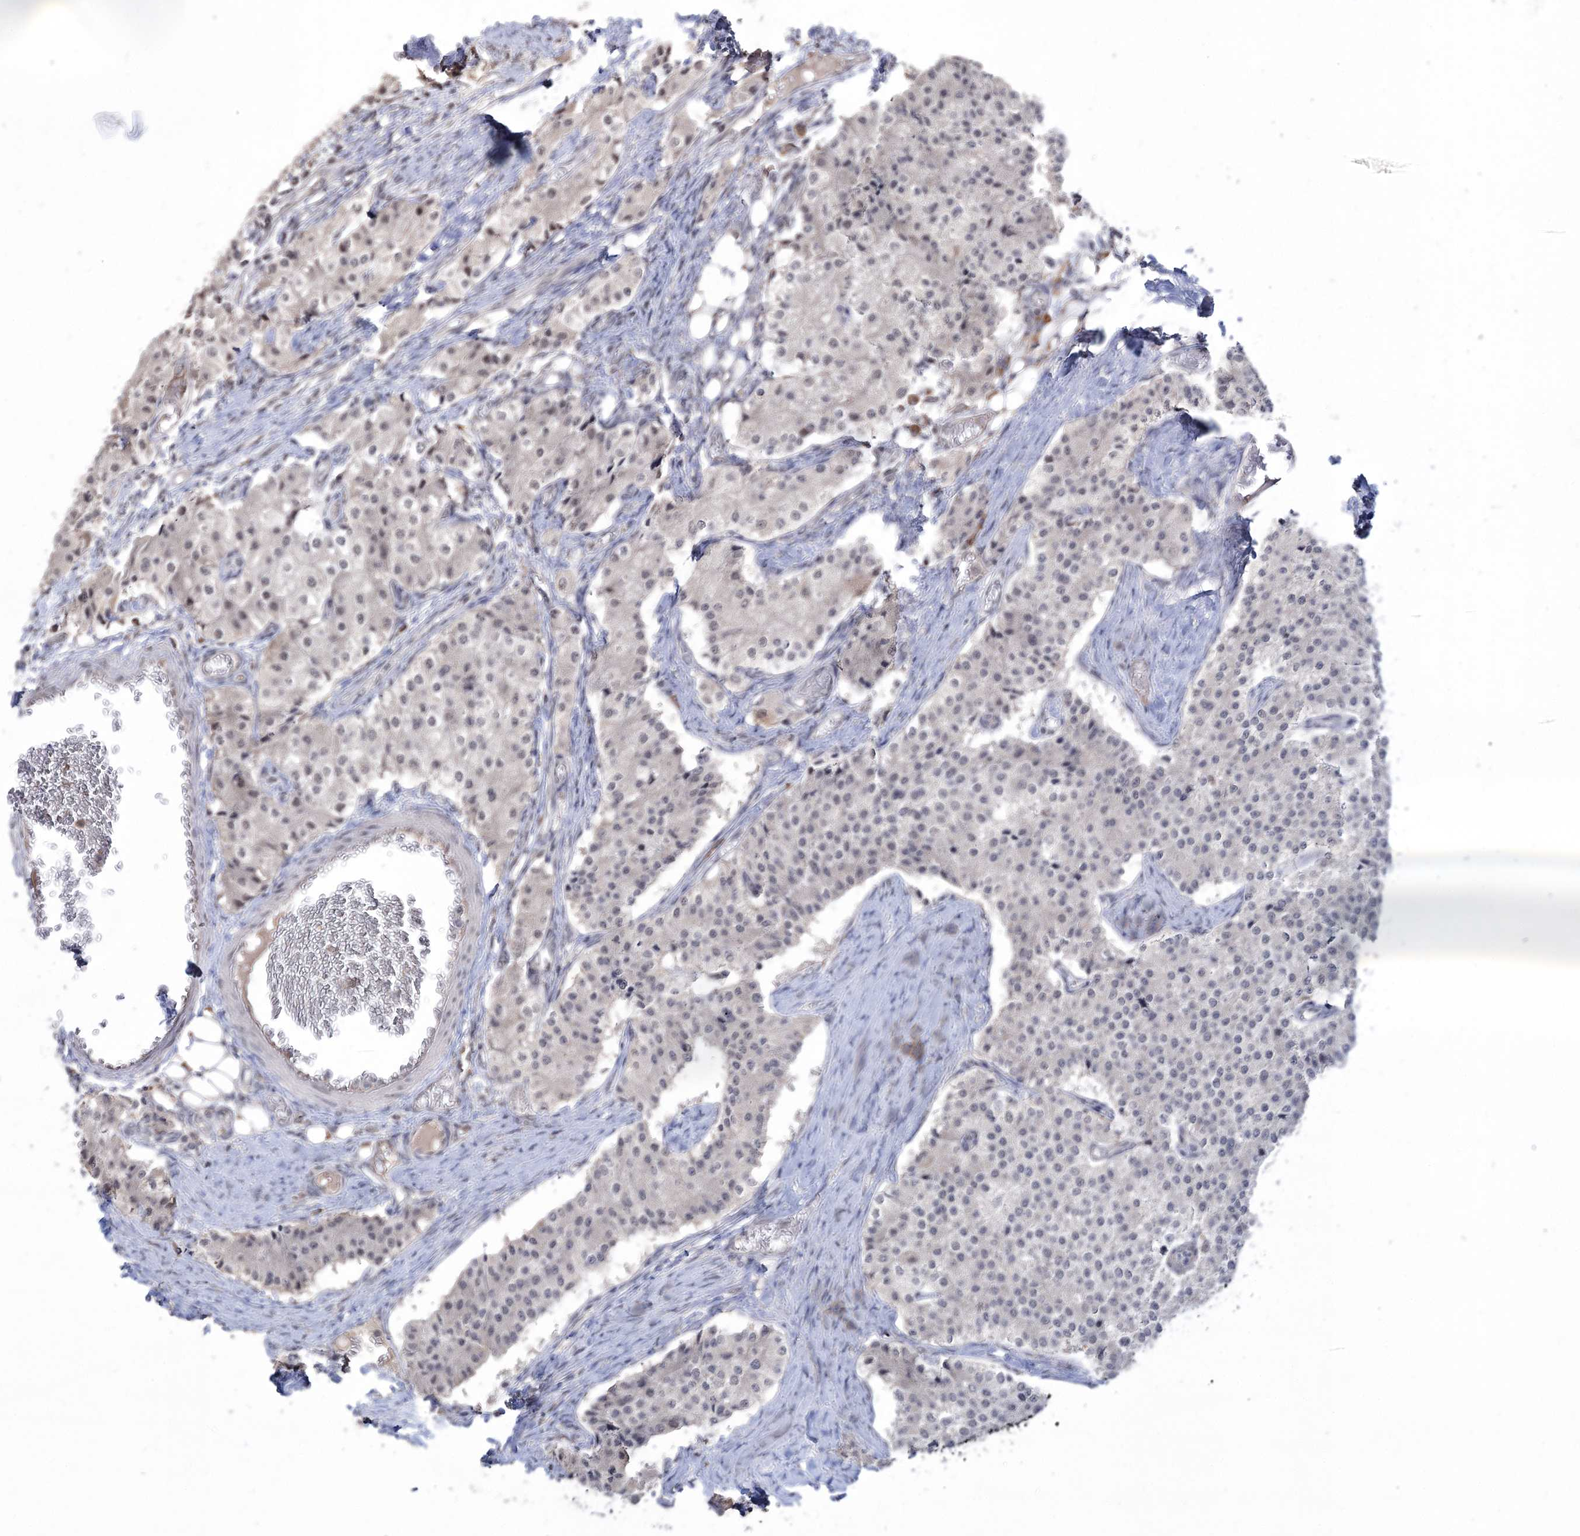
{"staining": {"intensity": "negative", "quantity": "none", "location": "none"}, "tissue": "carcinoid", "cell_type": "Tumor cells", "image_type": "cancer", "snomed": [{"axis": "morphology", "description": "Carcinoid, malignant, NOS"}, {"axis": "topography", "description": "Colon"}], "caption": "Tumor cells are negative for brown protein staining in carcinoid.", "gene": "VGLL4", "patient": {"sex": "female", "age": 52}}